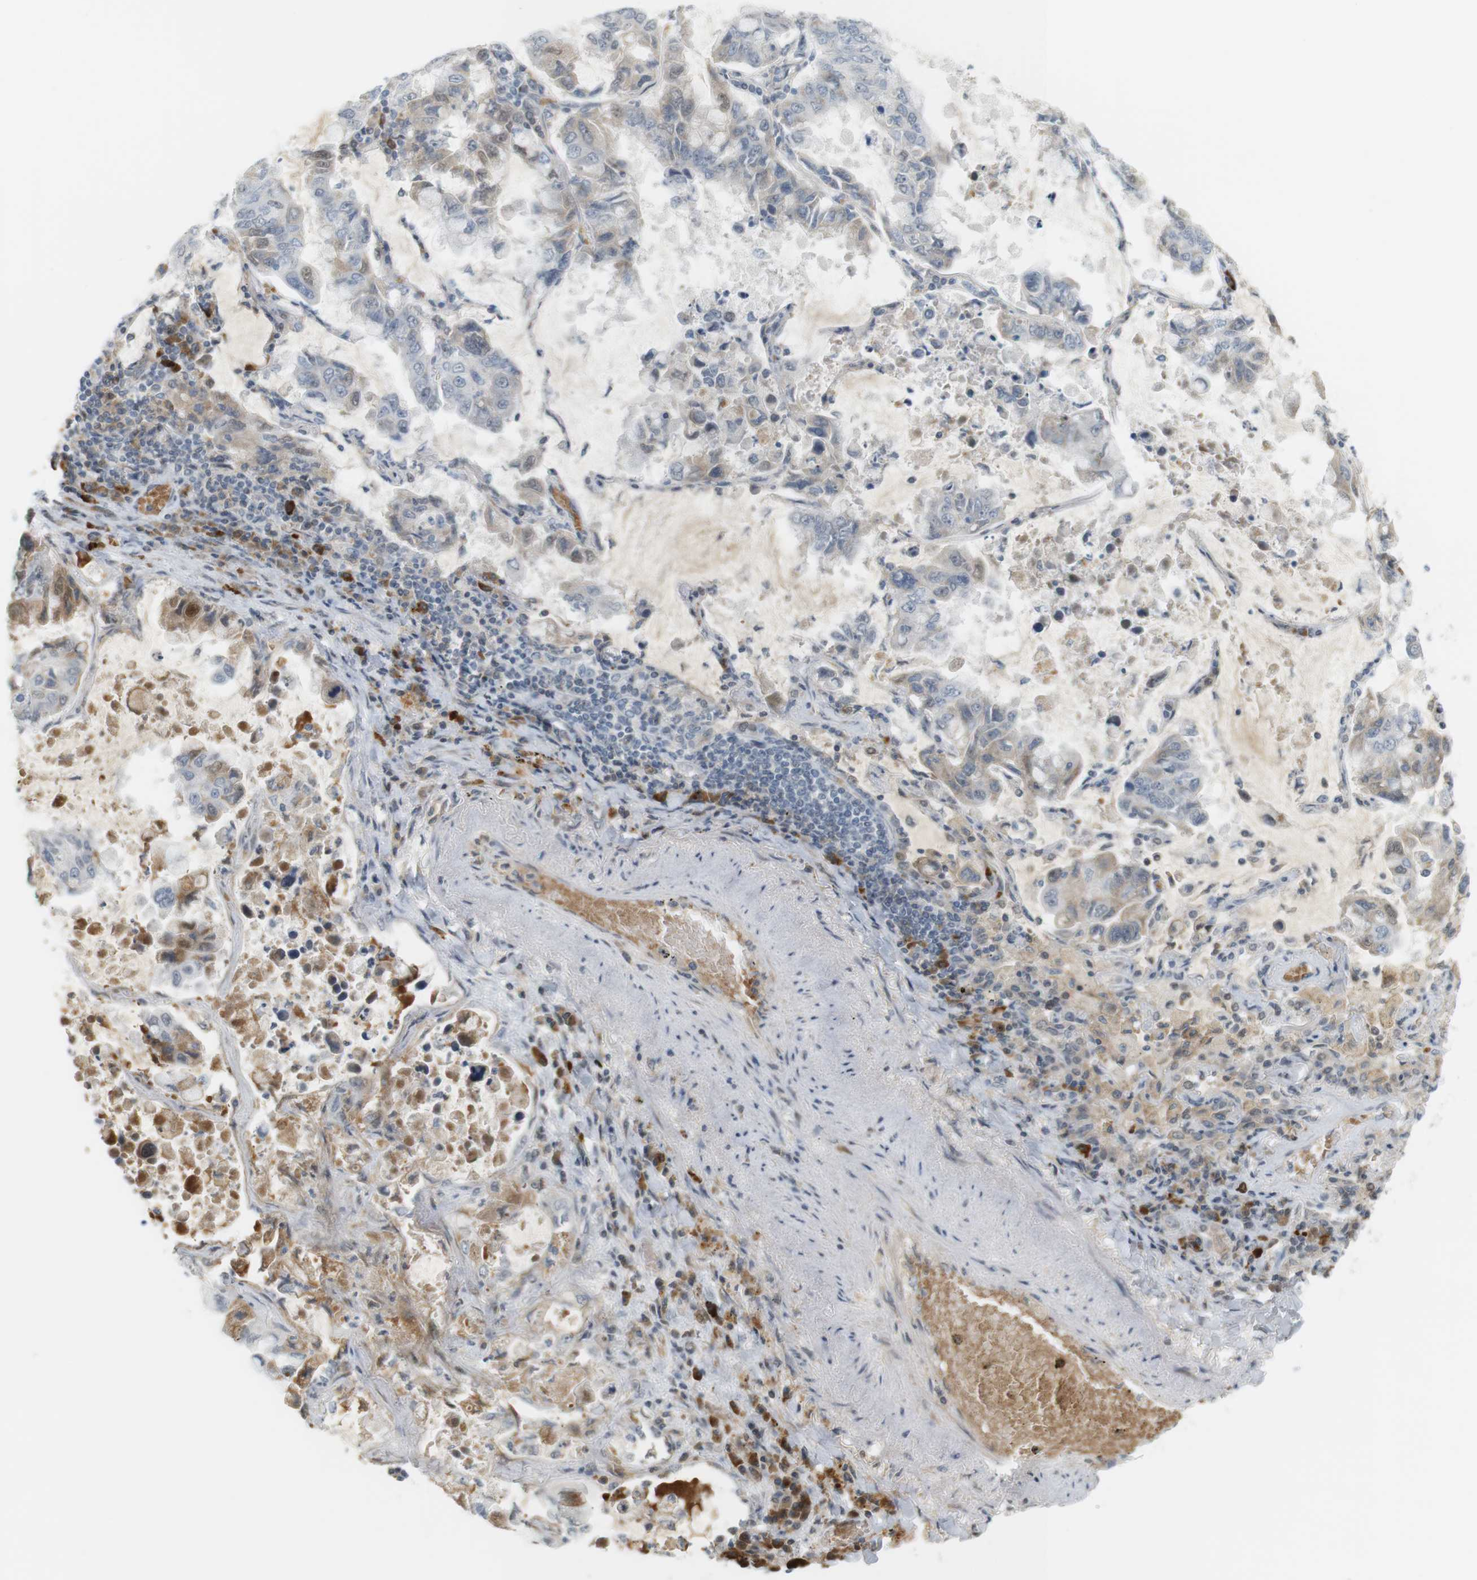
{"staining": {"intensity": "weak", "quantity": "<25%", "location": "cytoplasmic/membranous,nuclear"}, "tissue": "lung cancer", "cell_type": "Tumor cells", "image_type": "cancer", "snomed": [{"axis": "morphology", "description": "Adenocarcinoma, NOS"}, {"axis": "topography", "description": "Lung"}], "caption": "Adenocarcinoma (lung) was stained to show a protein in brown. There is no significant positivity in tumor cells. The staining is performed using DAB brown chromogen with nuclei counter-stained in using hematoxylin.", "gene": "DMC1", "patient": {"sex": "male", "age": 64}}